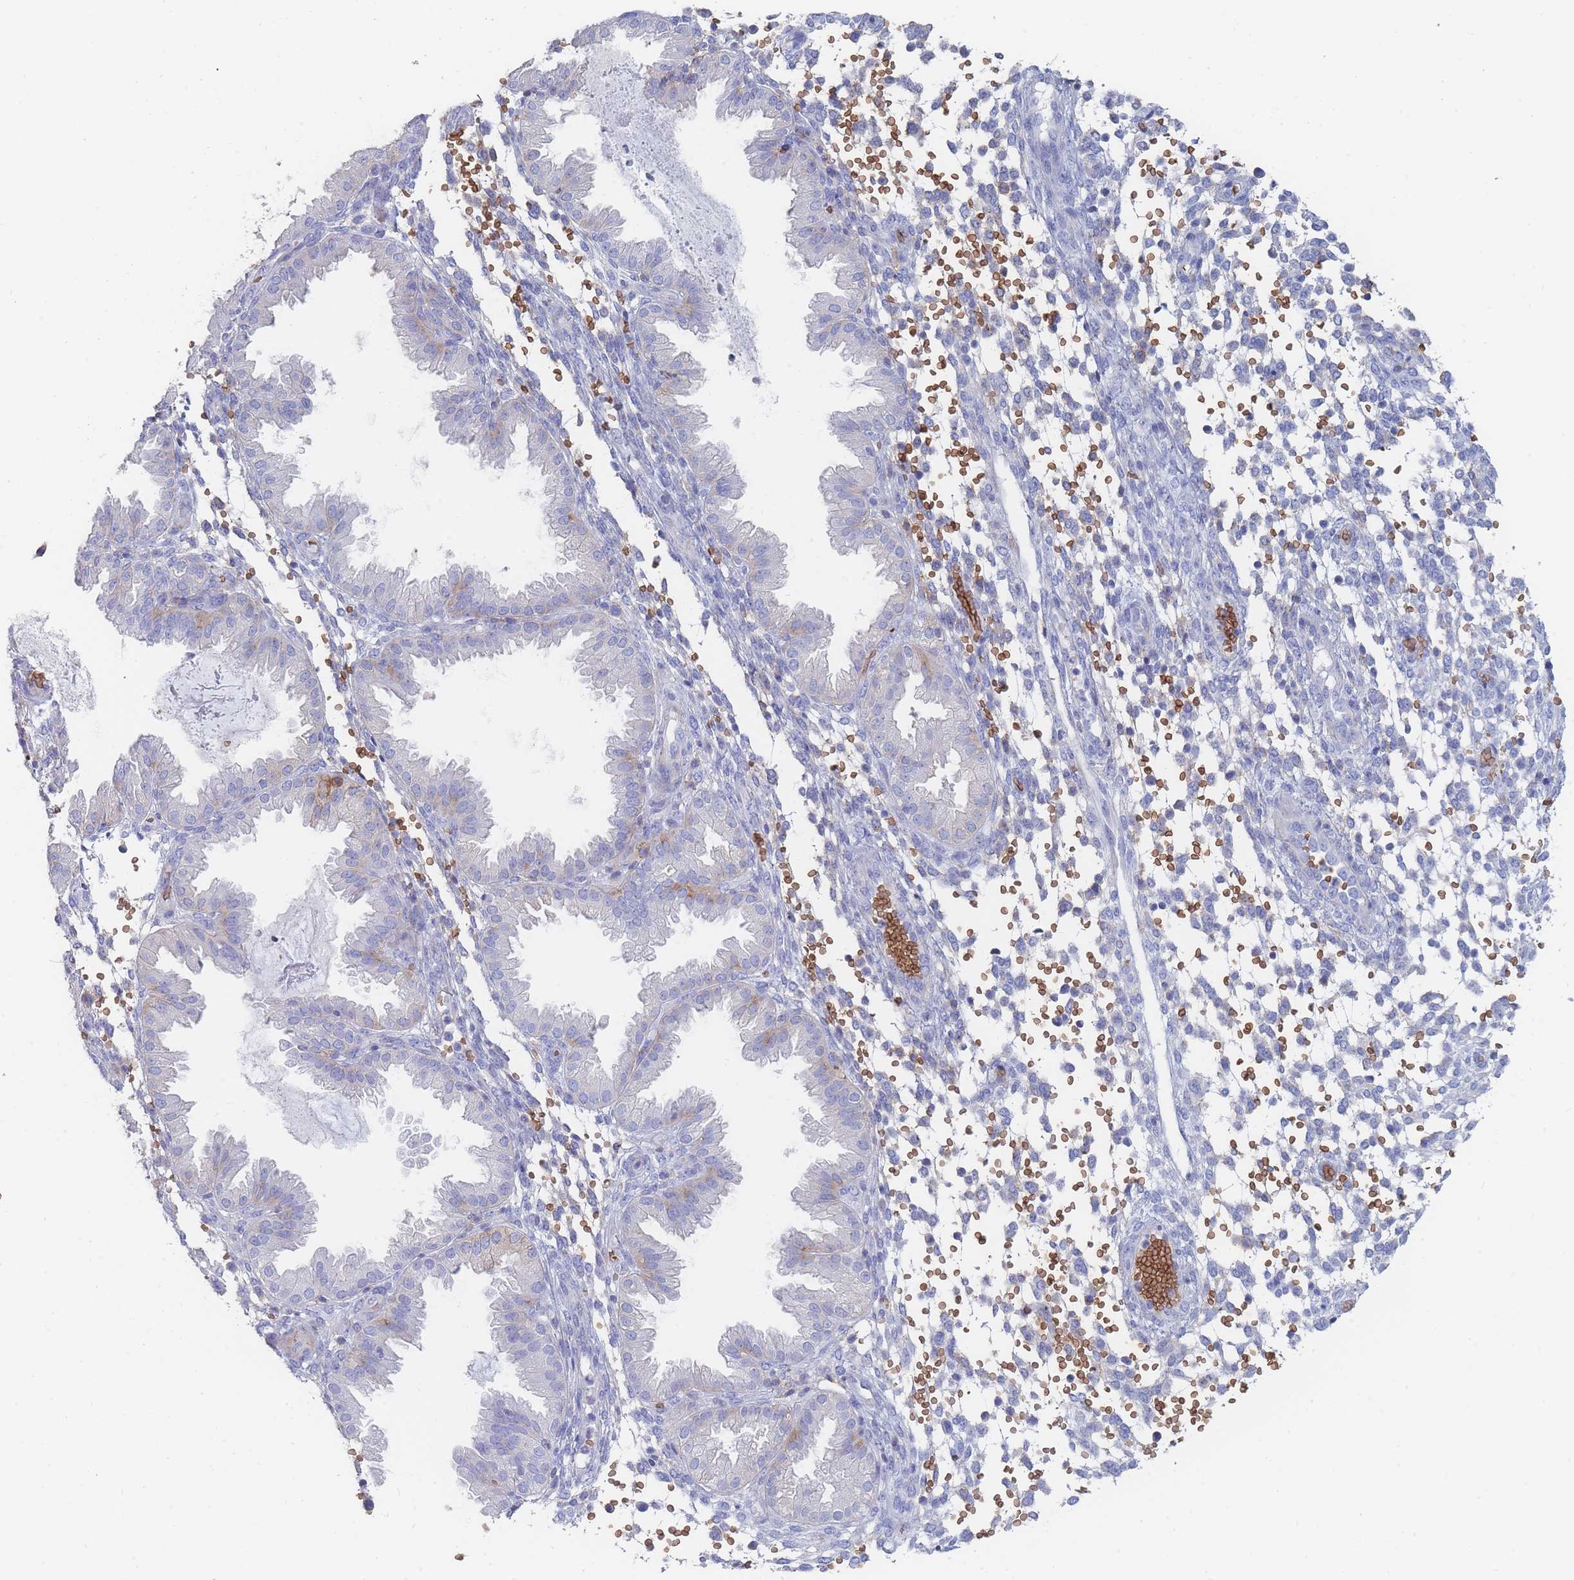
{"staining": {"intensity": "negative", "quantity": "none", "location": "none"}, "tissue": "endometrium", "cell_type": "Cells in endometrial stroma", "image_type": "normal", "snomed": [{"axis": "morphology", "description": "Normal tissue, NOS"}, {"axis": "topography", "description": "Endometrium"}], "caption": "This micrograph is of unremarkable endometrium stained with immunohistochemistry (IHC) to label a protein in brown with the nuclei are counter-stained blue. There is no positivity in cells in endometrial stroma.", "gene": "SLC2A1", "patient": {"sex": "female", "age": 33}}